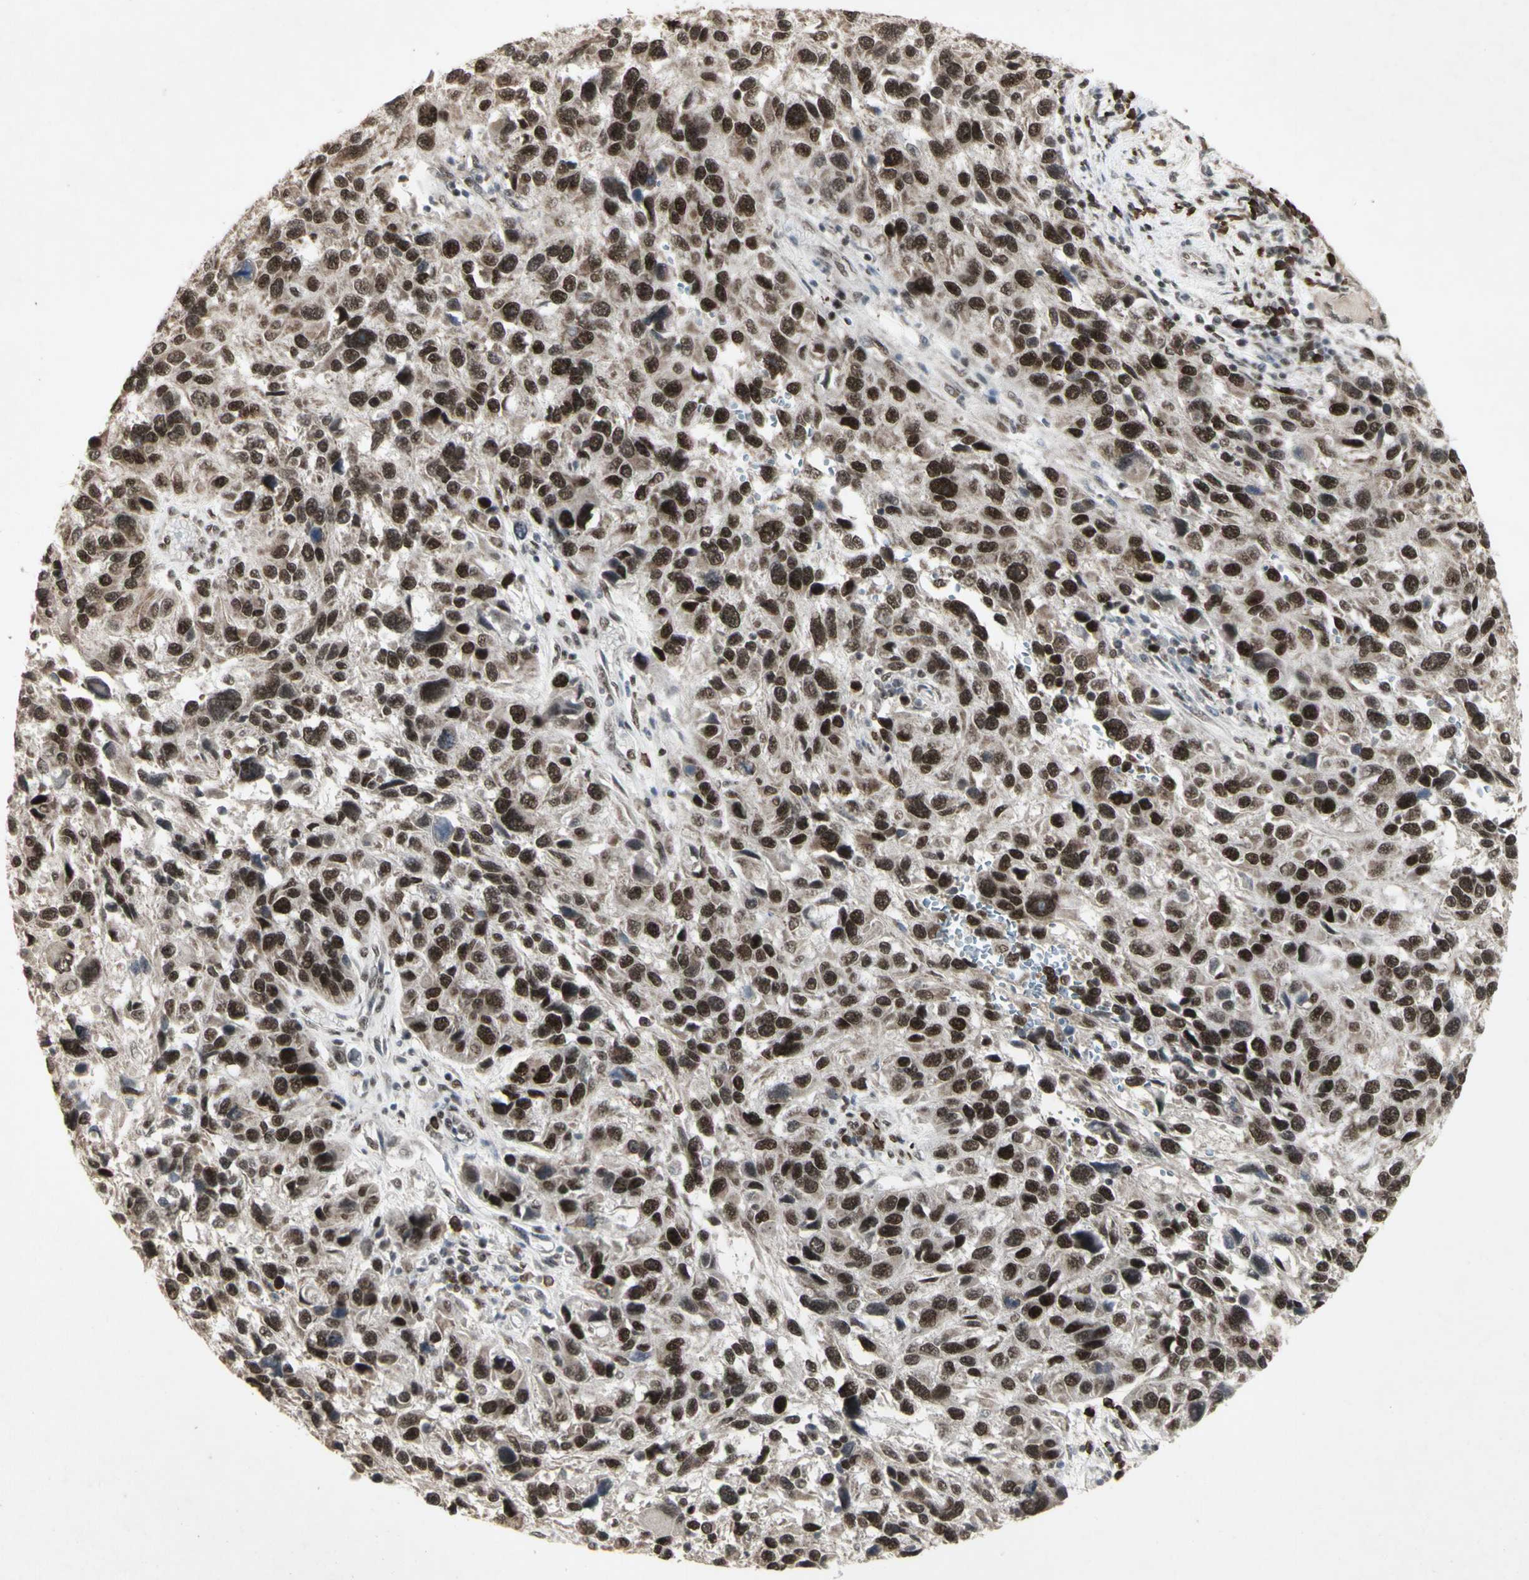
{"staining": {"intensity": "strong", "quantity": ">75%", "location": "nuclear"}, "tissue": "melanoma", "cell_type": "Tumor cells", "image_type": "cancer", "snomed": [{"axis": "morphology", "description": "Malignant melanoma, NOS"}, {"axis": "topography", "description": "Skin"}], "caption": "IHC histopathology image of human melanoma stained for a protein (brown), which shows high levels of strong nuclear positivity in approximately >75% of tumor cells.", "gene": "CCNT1", "patient": {"sex": "male", "age": 53}}